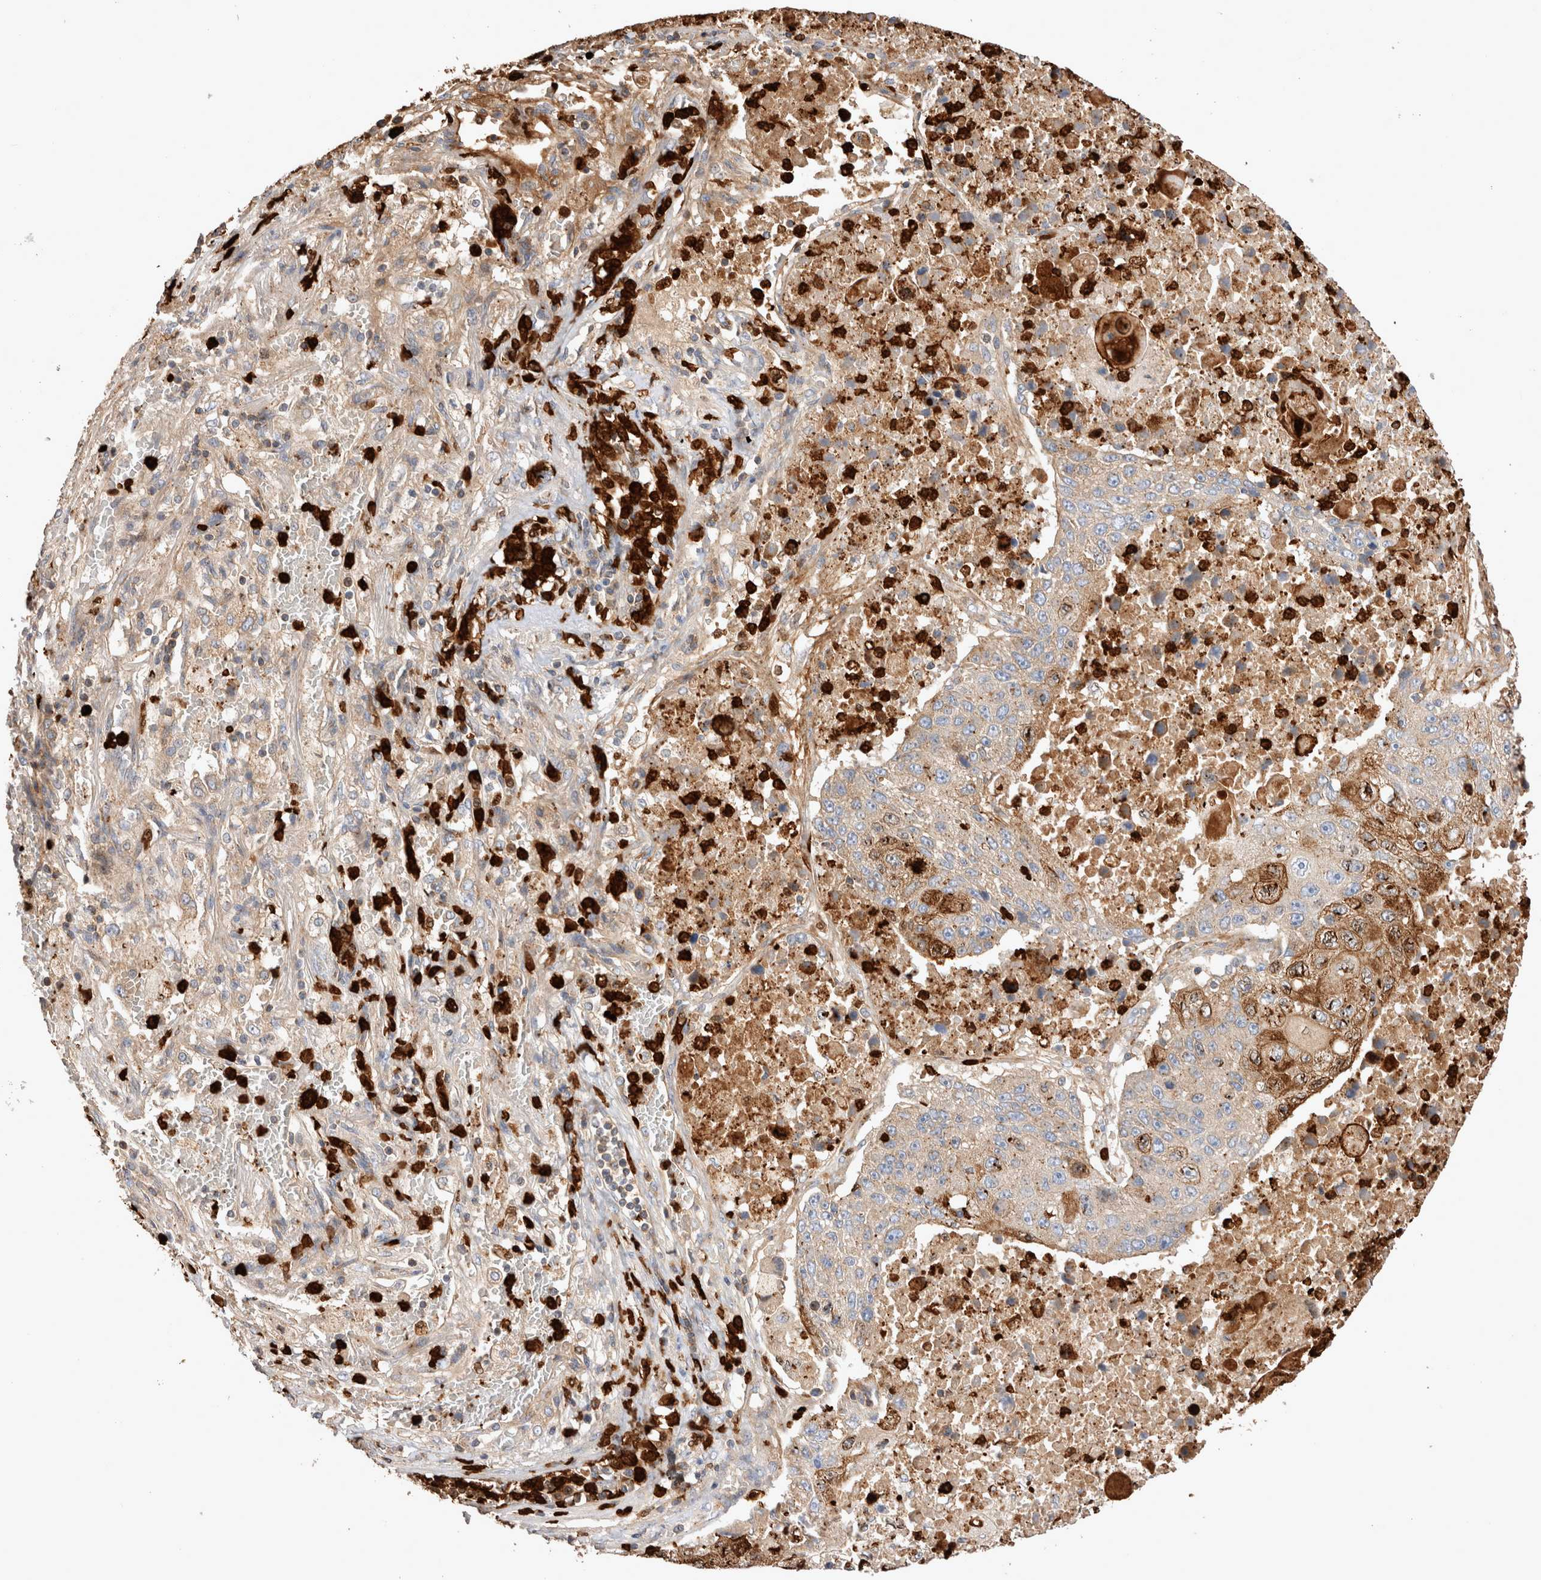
{"staining": {"intensity": "moderate", "quantity": ">75%", "location": "cytoplasmic/membranous"}, "tissue": "lung cancer", "cell_type": "Tumor cells", "image_type": "cancer", "snomed": [{"axis": "morphology", "description": "Squamous cell carcinoma, NOS"}, {"axis": "topography", "description": "Lung"}], "caption": "Human lung cancer stained with a brown dye displays moderate cytoplasmic/membranous positive expression in about >75% of tumor cells.", "gene": "NXT2", "patient": {"sex": "male", "age": 61}}